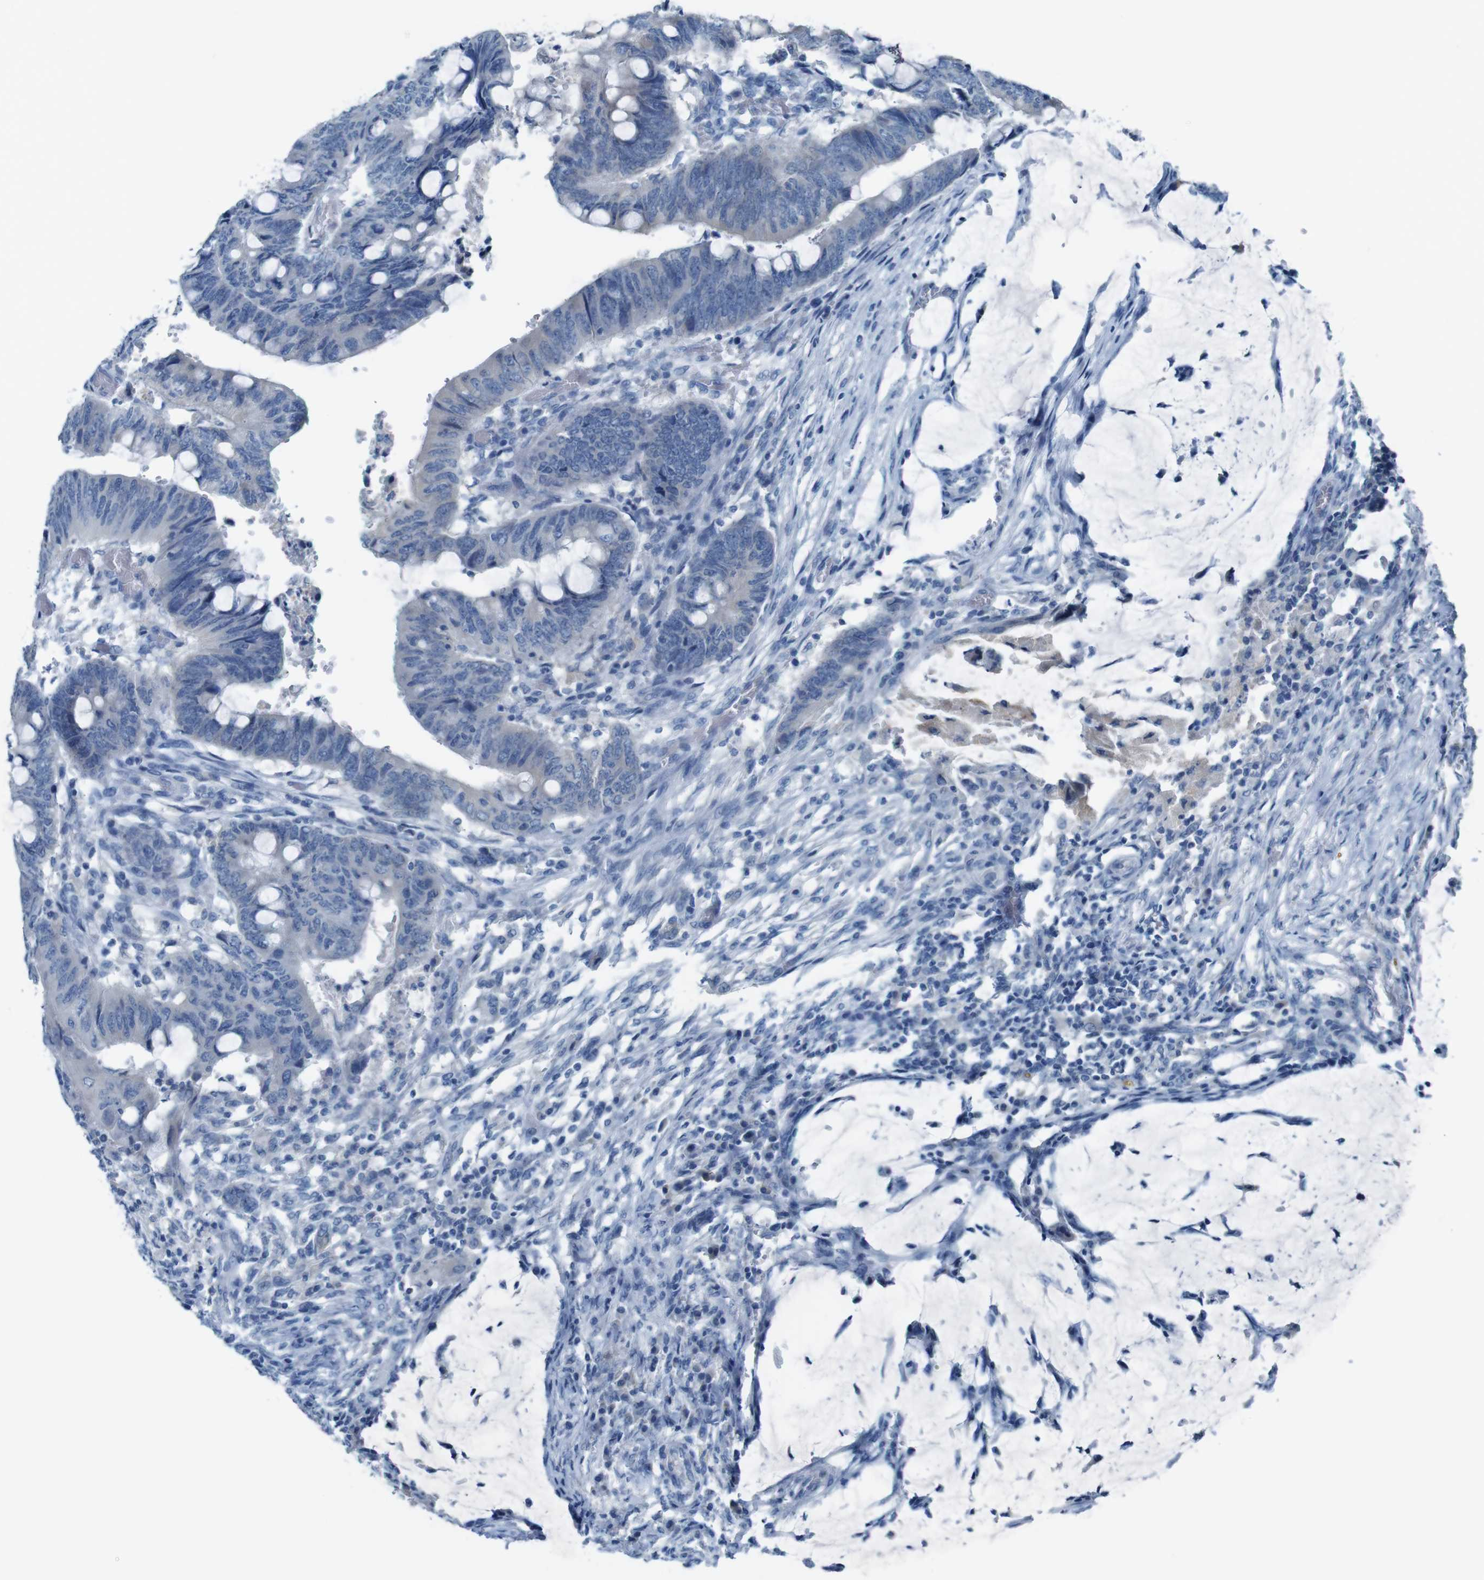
{"staining": {"intensity": "negative", "quantity": "none", "location": "none"}, "tissue": "colorectal cancer", "cell_type": "Tumor cells", "image_type": "cancer", "snomed": [{"axis": "morphology", "description": "Normal tissue, NOS"}, {"axis": "morphology", "description": "Adenocarcinoma, NOS"}, {"axis": "topography", "description": "Rectum"}, {"axis": "topography", "description": "Peripheral nerve tissue"}], "caption": "Immunohistochemical staining of colorectal cancer displays no significant expression in tumor cells.", "gene": "MOGAT3", "patient": {"sex": "male", "age": 92}}